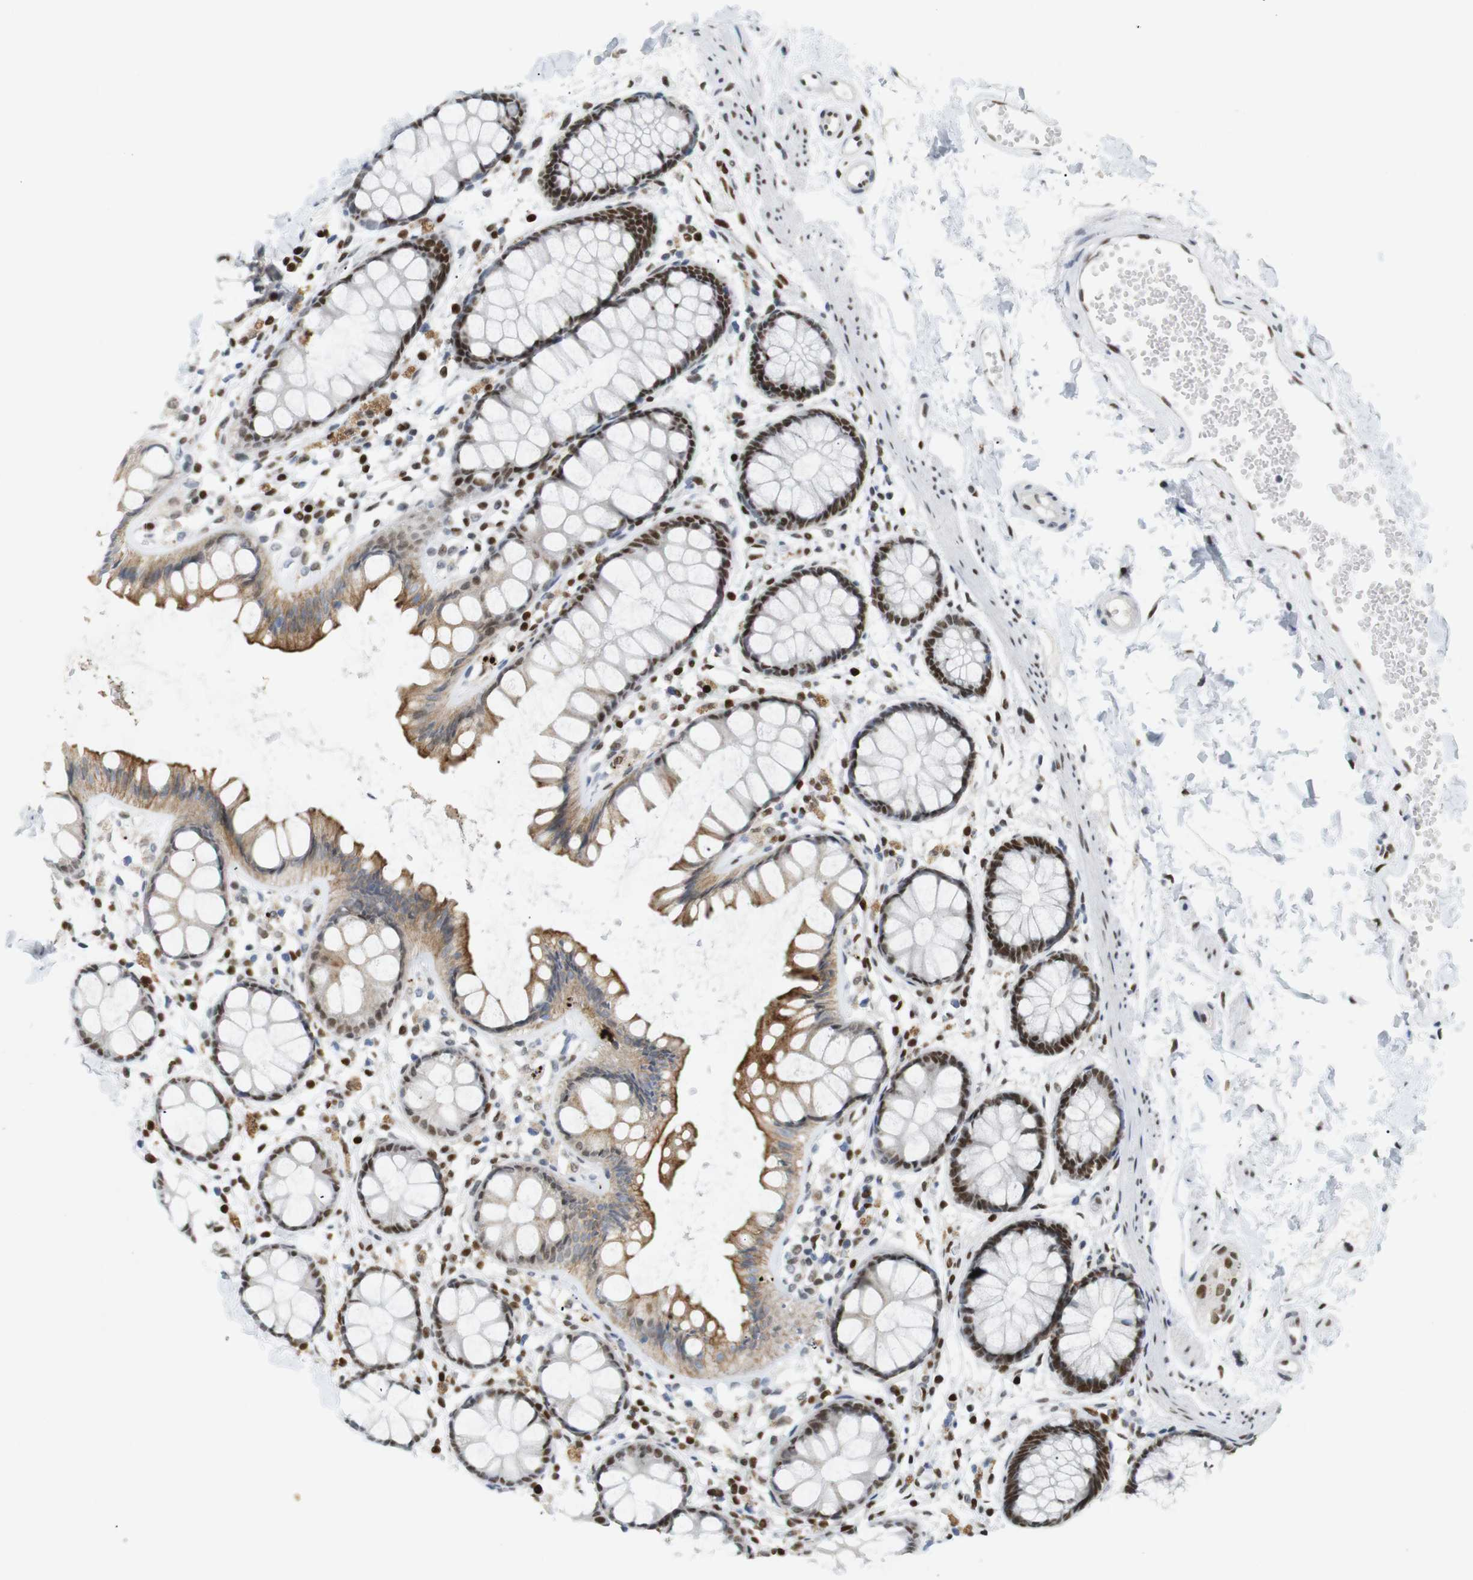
{"staining": {"intensity": "strong", "quantity": ">75%", "location": "cytoplasmic/membranous,nuclear"}, "tissue": "rectum", "cell_type": "Glandular cells", "image_type": "normal", "snomed": [{"axis": "morphology", "description": "Normal tissue, NOS"}, {"axis": "topography", "description": "Rectum"}], "caption": "Immunohistochemical staining of unremarkable human rectum exhibits high levels of strong cytoplasmic/membranous,nuclear positivity in about >75% of glandular cells. (brown staining indicates protein expression, while blue staining denotes nuclei).", "gene": "RIOX2", "patient": {"sex": "female", "age": 66}}